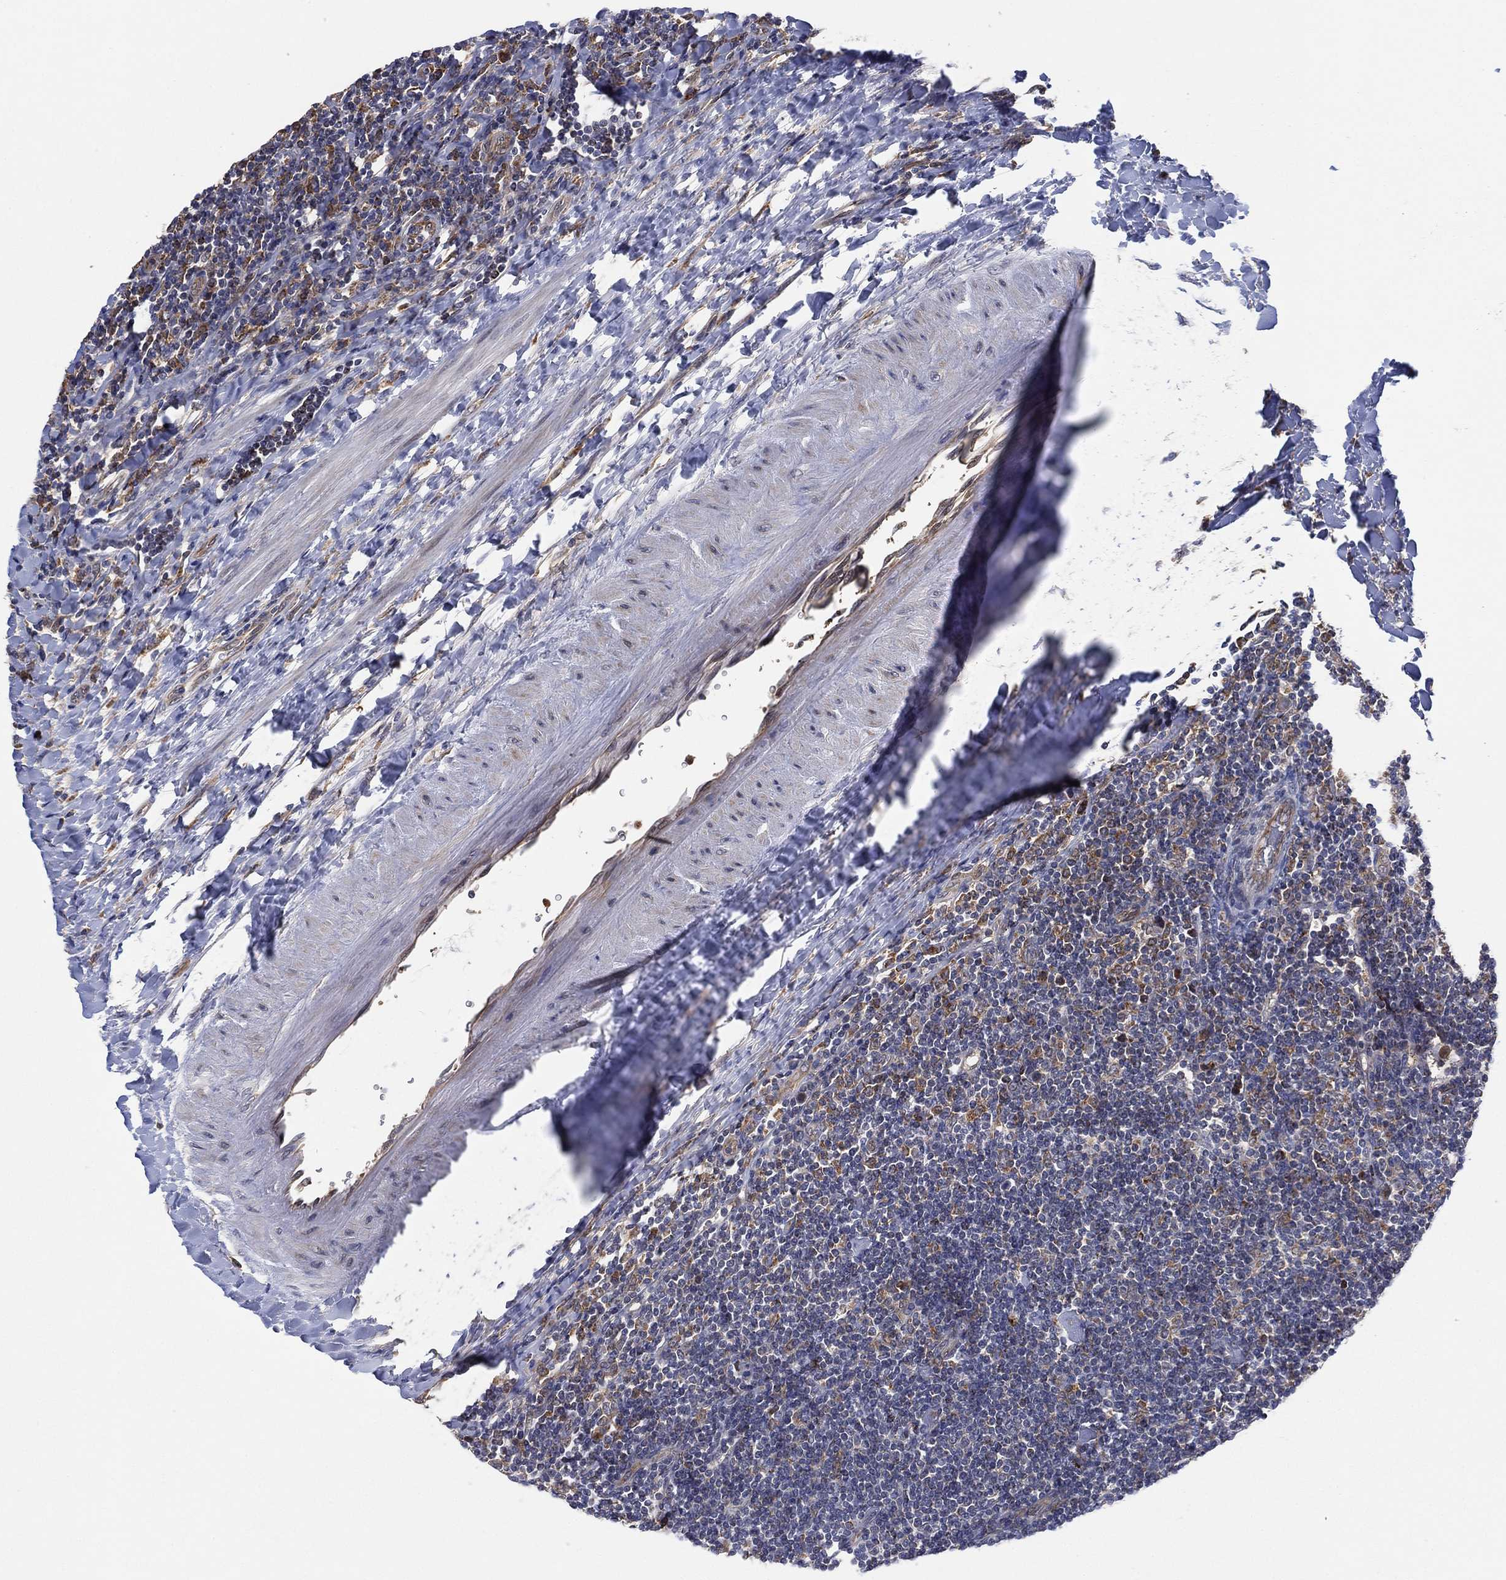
{"staining": {"intensity": "moderate", "quantity": "<25%", "location": "cytoplasmic/membranous"}, "tissue": "lymphoma", "cell_type": "Tumor cells", "image_type": "cancer", "snomed": [{"axis": "morphology", "description": "Hodgkin's disease, NOS"}, {"axis": "topography", "description": "Lymph node"}], "caption": "Human Hodgkin's disease stained for a protein (brown) reveals moderate cytoplasmic/membranous positive expression in about <25% of tumor cells.", "gene": "FES", "patient": {"sex": "male", "age": 40}}